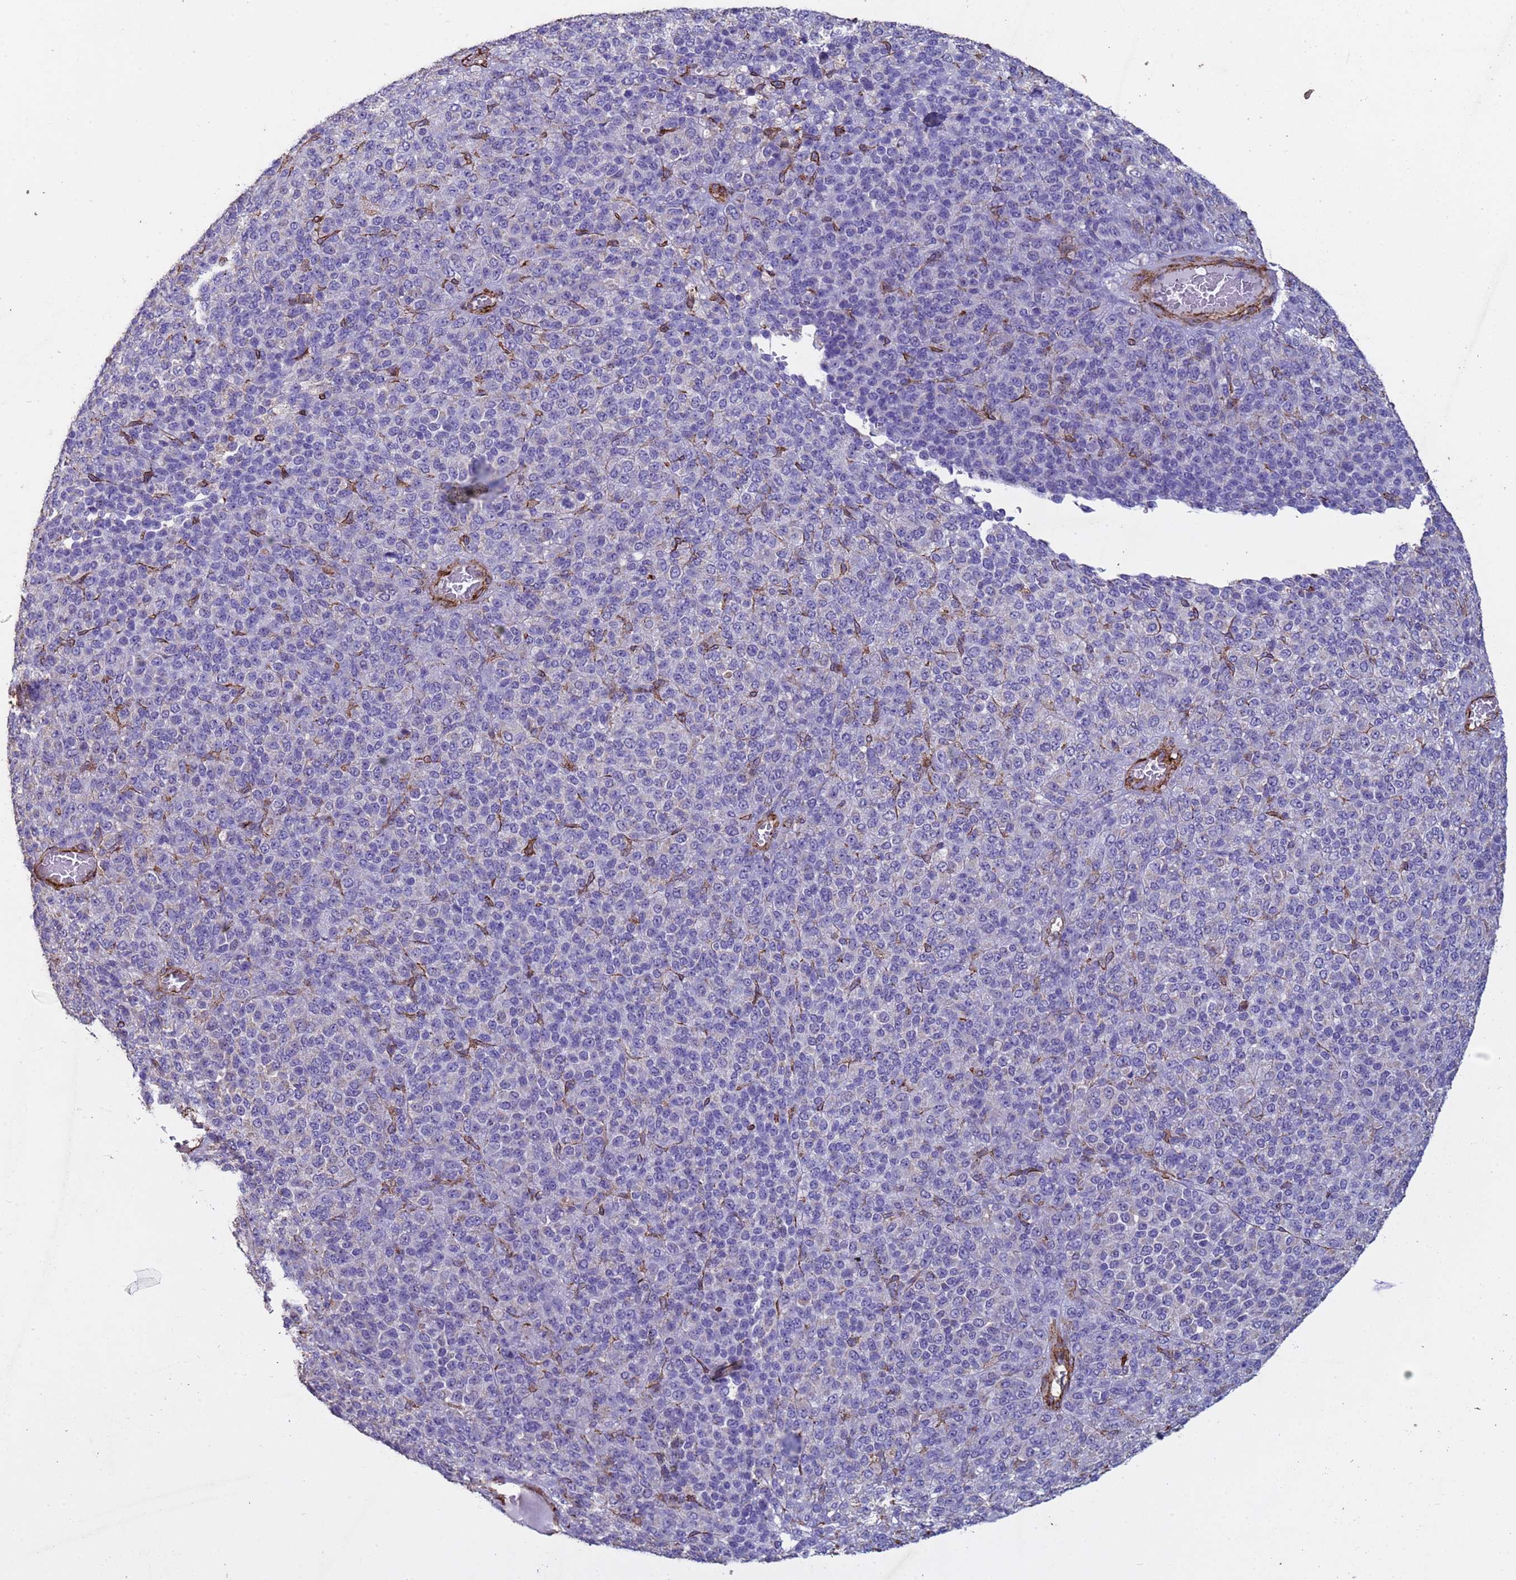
{"staining": {"intensity": "negative", "quantity": "none", "location": "none"}, "tissue": "melanoma", "cell_type": "Tumor cells", "image_type": "cancer", "snomed": [{"axis": "morphology", "description": "Malignant melanoma, Metastatic site"}, {"axis": "topography", "description": "Brain"}], "caption": "Malignant melanoma (metastatic site) stained for a protein using immunohistochemistry reveals no positivity tumor cells.", "gene": "GASK1A", "patient": {"sex": "female", "age": 56}}